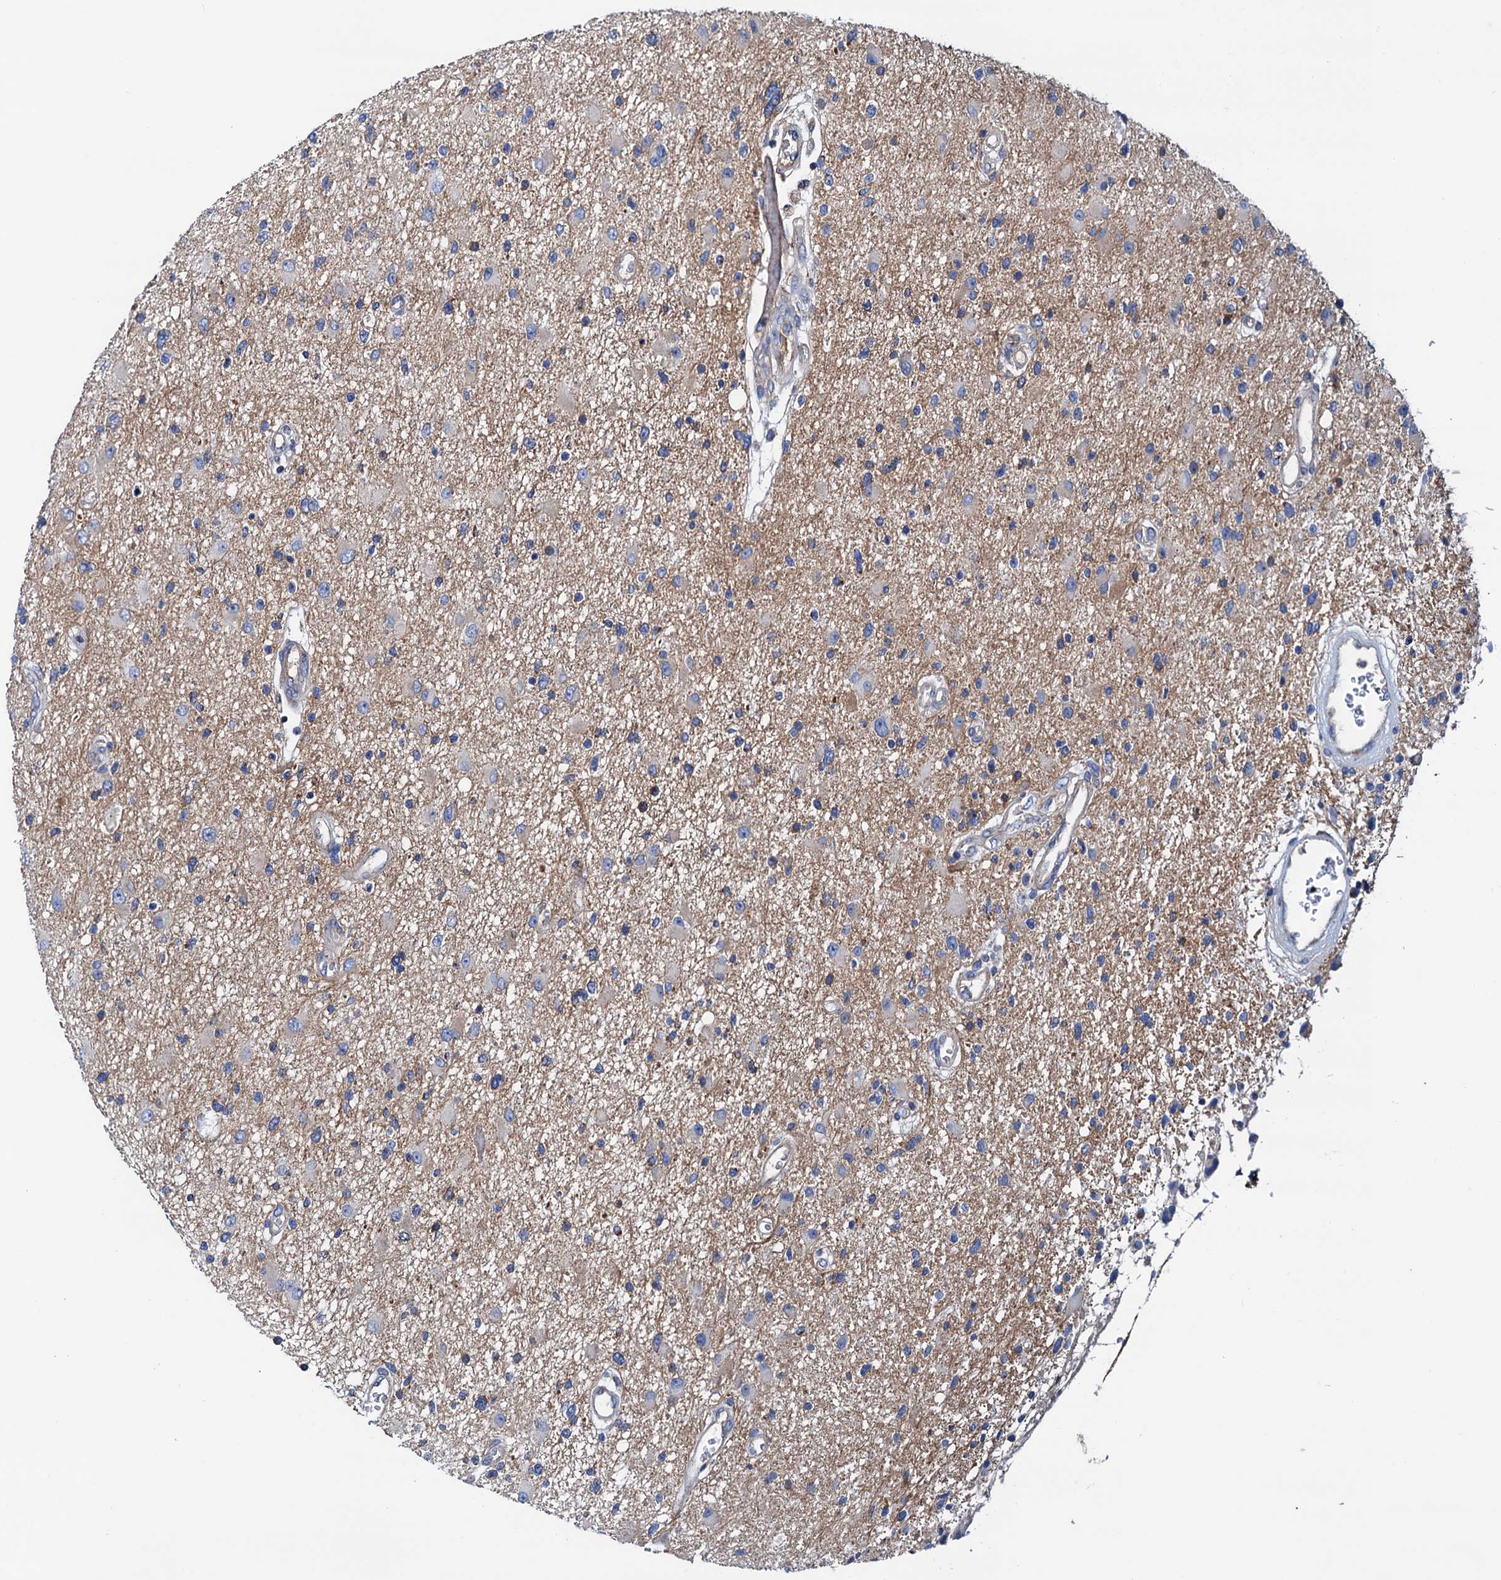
{"staining": {"intensity": "negative", "quantity": "none", "location": "none"}, "tissue": "glioma", "cell_type": "Tumor cells", "image_type": "cancer", "snomed": [{"axis": "morphology", "description": "Glioma, malignant, High grade"}, {"axis": "topography", "description": "Brain"}], "caption": "Glioma was stained to show a protein in brown. There is no significant staining in tumor cells. The staining is performed using DAB brown chromogen with nuclei counter-stained in using hematoxylin.", "gene": "RASSF9", "patient": {"sex": "male", "age": 33}}